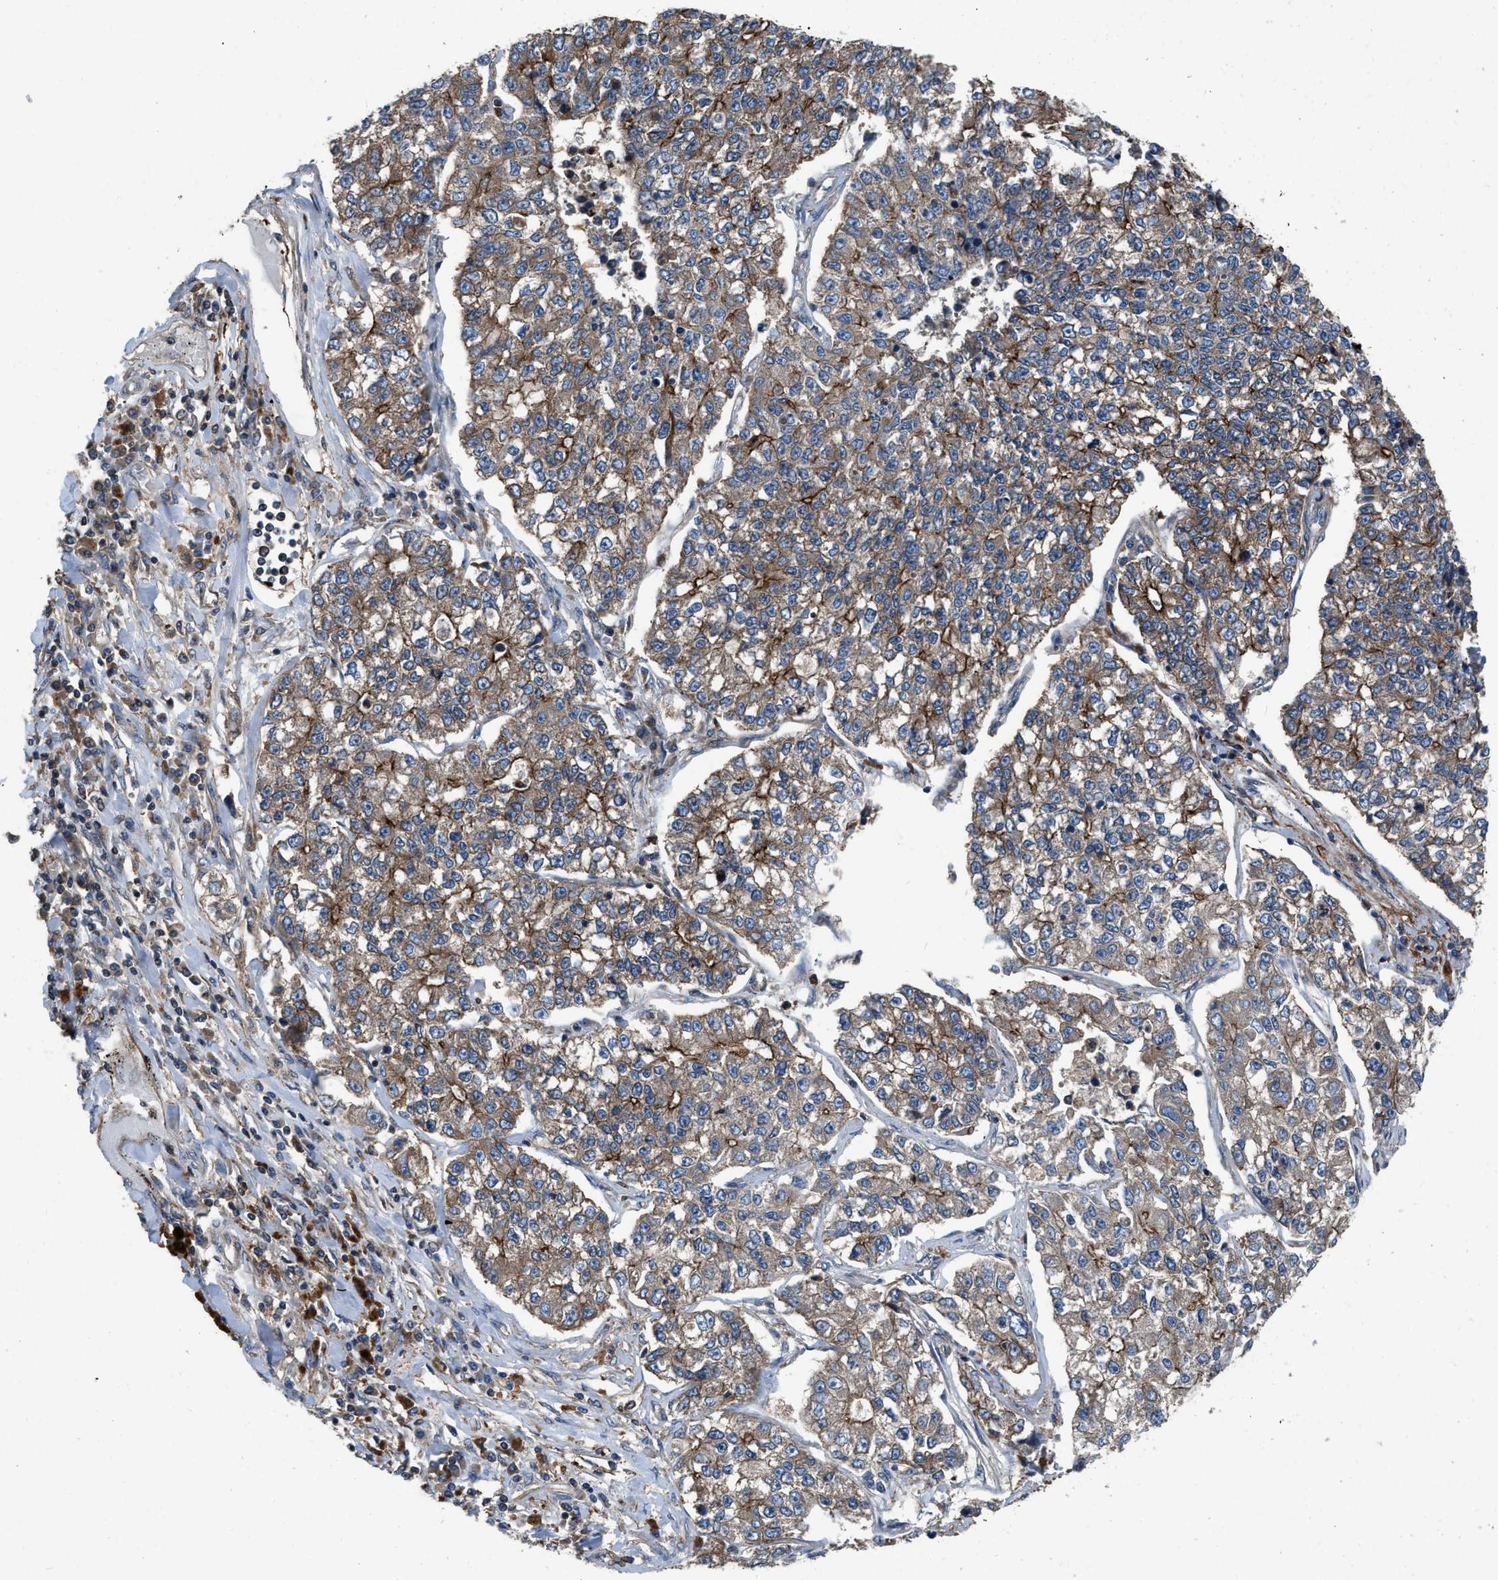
{"staining": {"intensity": "moderate", "quantity": ">75%", "location": "cytoplasmic/membranous"}, "tissue": "lung cancer", "cell_type": "Tumor cells", "image_type": "cancer", "snomed": [{"axis": "morphology", "description": "Adenocarcinoma, NOS"}, {"axis": "topography", "description": "Lung"}], "caption": "Approximately >75% of tumor cells in human lung cancer reveal moderate cytoplasmic/membranous protein positivity as visualized by brown immunohistochemical staining.", "gene": "USP25", "patient": {"sex": "male", "age": 49}}